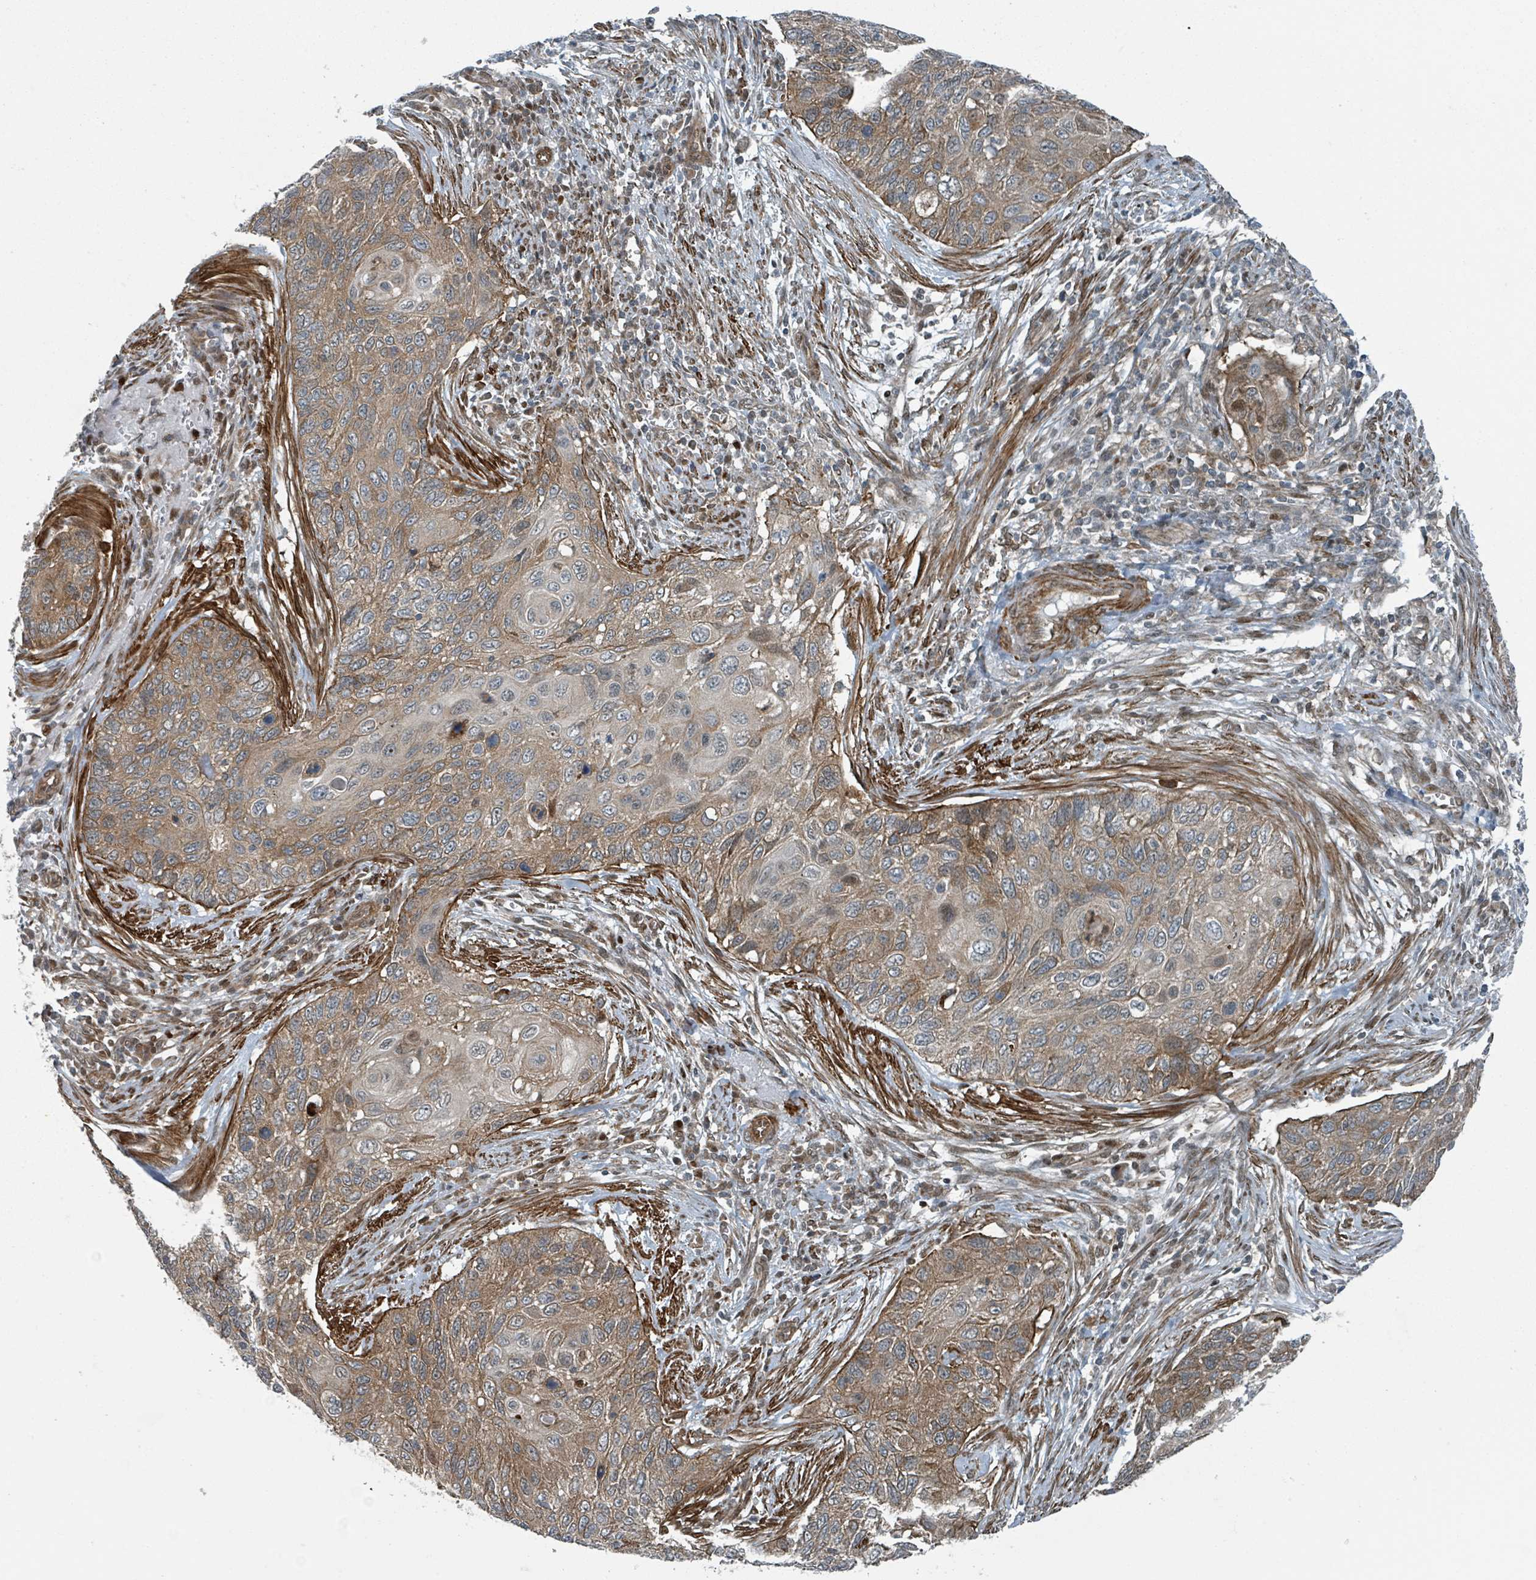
{"staining": {"intensity": "moderate", "quantity": ">75%", "location": "cytoplasmic/membranous"}, "tissue": "cervical cancer", "cell_type": "Tumor cells", "image_type": "cancer", "snomed": [{"axis": "morphology", "description": "Squamous cell carcinoma, NOS"}, {"axis": "topography", "description": "Cervix"}], "caption": "Immunohistochemical staining of cervical cancer exhibits medium levels of moderate cytoplasmic/membranous protein positivity in approximately >75% of tumor cells. Nuclei are stained in blue.", "gene": "RHPN2", "patient": {"sex": "female", "age": 70}}